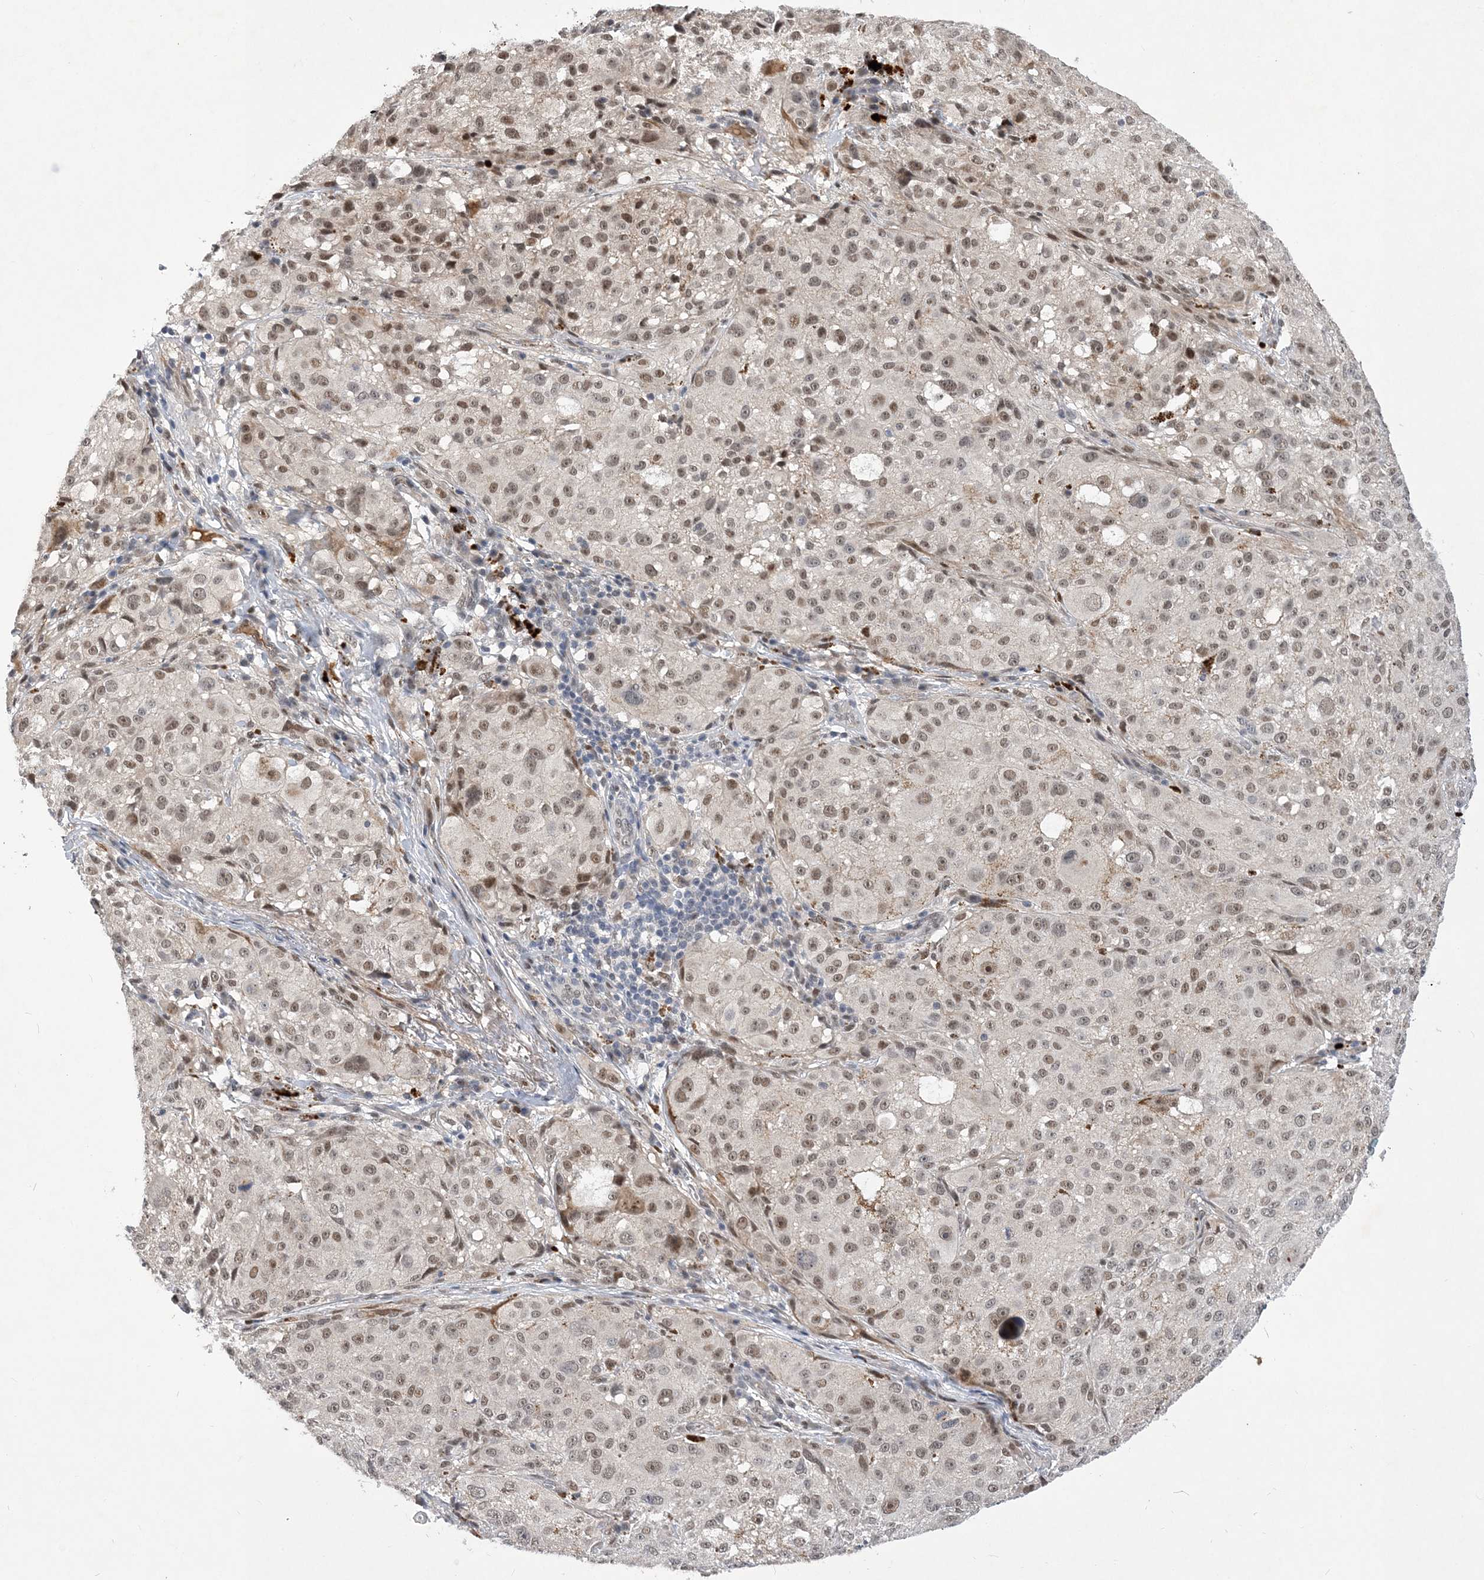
{"staining": {"intensity": "moderate", "quantity": ">75%", "location": "nuclear"}, "tissue": "melanoma", "cell_type": "Tumor cells", "image_type": "cancer", "snomed": [{"axis": "morphology", "description": "Necrosis, NOS"}, {"axis": "morphology", "description": "Malignant melanoma, NOS"}, {"axis": "topography", "description": "Skin"}], "caption": "A histopathology image of human malignant melanoma stained for a protein reveals moderate nuclear brown staining in tumor cells.", "gene": "FAM217A", "patient": {"sex": "female", "age": 87}}